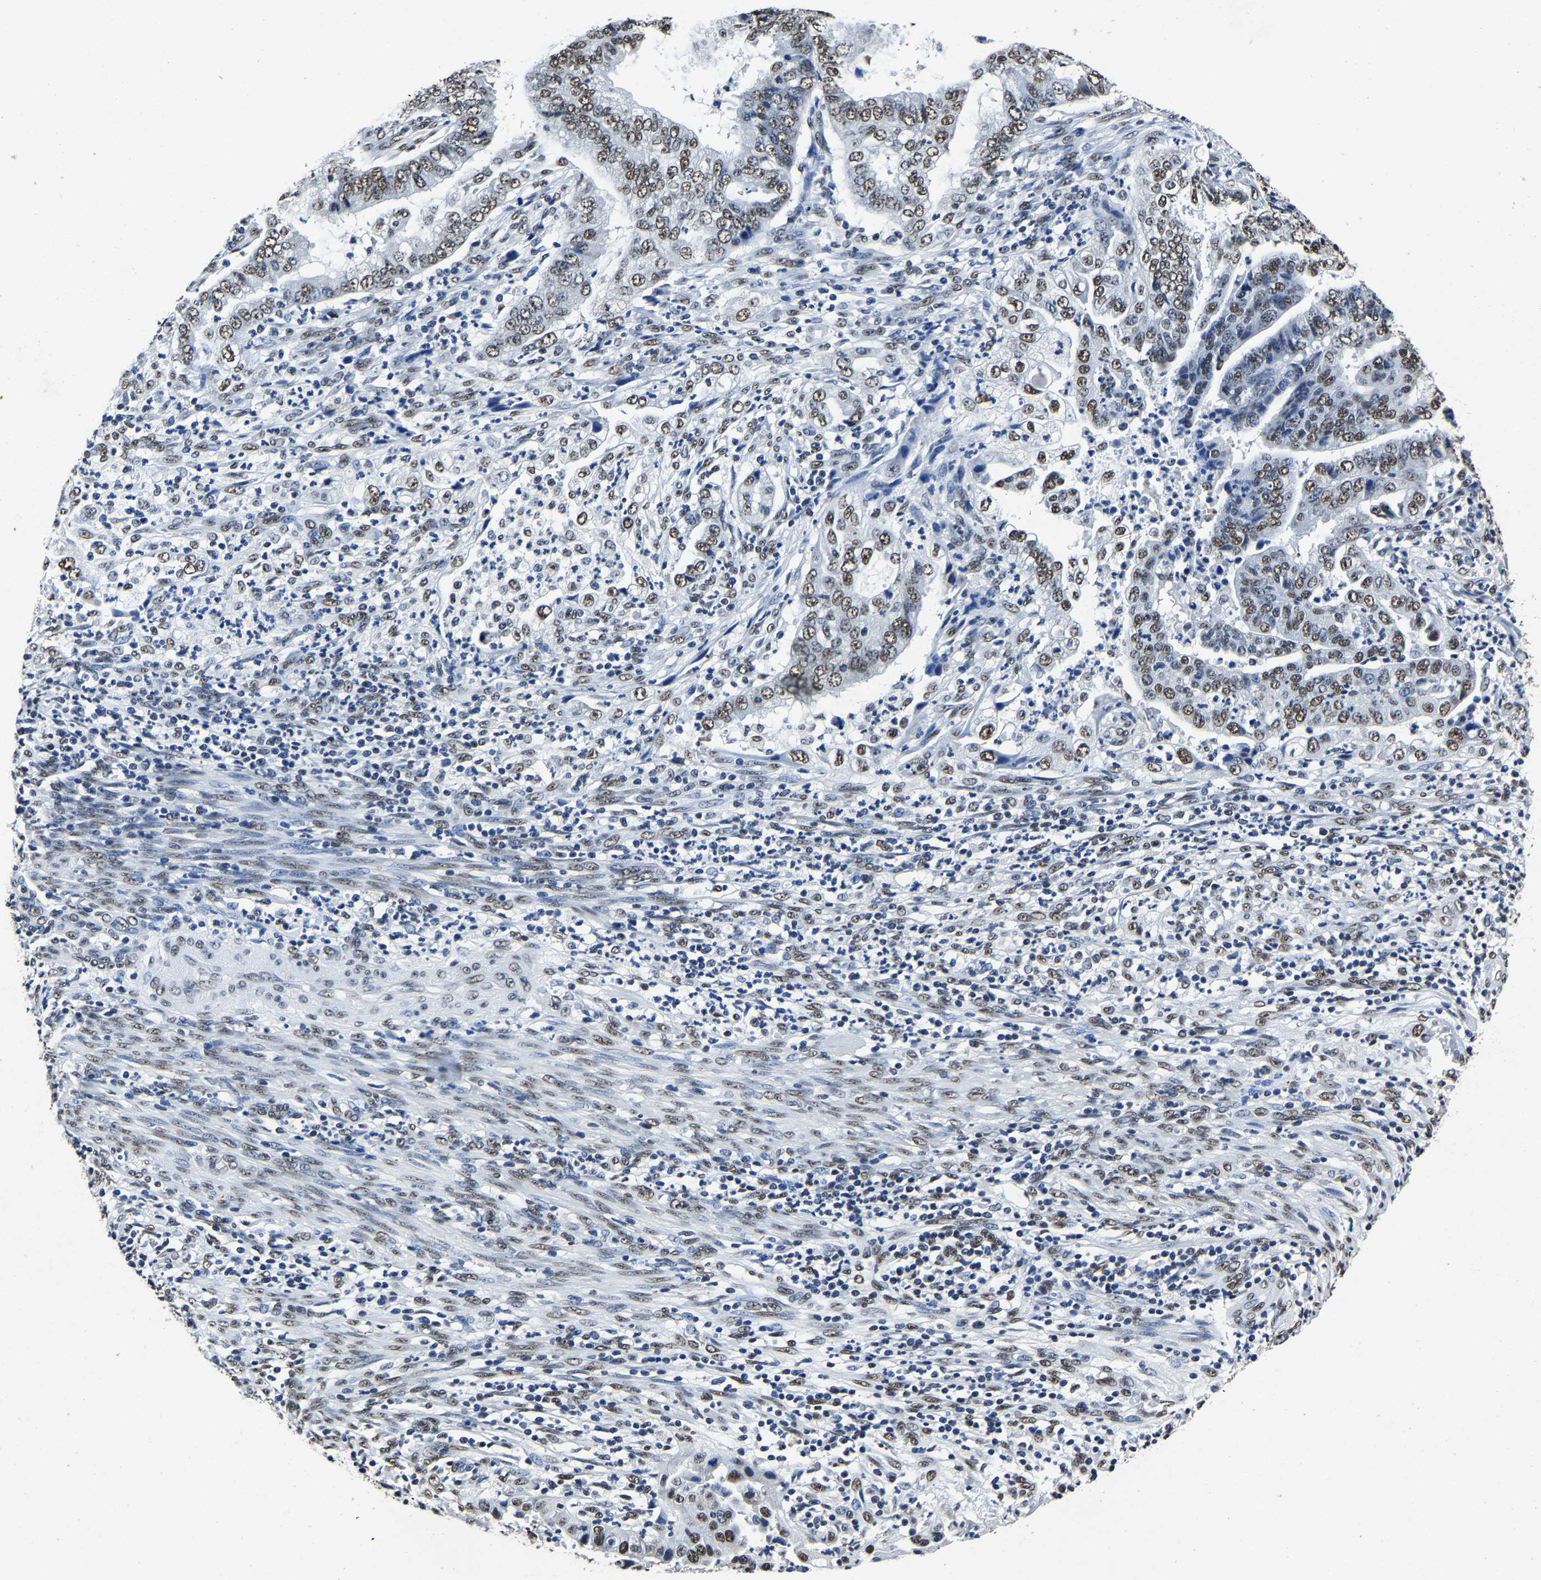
{"staining": {"intensity": "moderate", "quantity": ">75%", "location": "nuclear"}, "tissue": "endometrial cancer", "cell_type": "Tumor cells", "image_type": "cancer", "snomed": [{"axis": "morphology", "description": "Adenocarcinoma, NOS"}, {"axis": "topography", "description": "Endometrium"}], "caption": "The photomicrograph exhibits immunohistochemical staining of endometrial cancer. There is moderate nuclear staining is seen in approximately >75% of tumor cells.", "gene": "RBM45", "patient": {"sex": "female", "age": 51}}